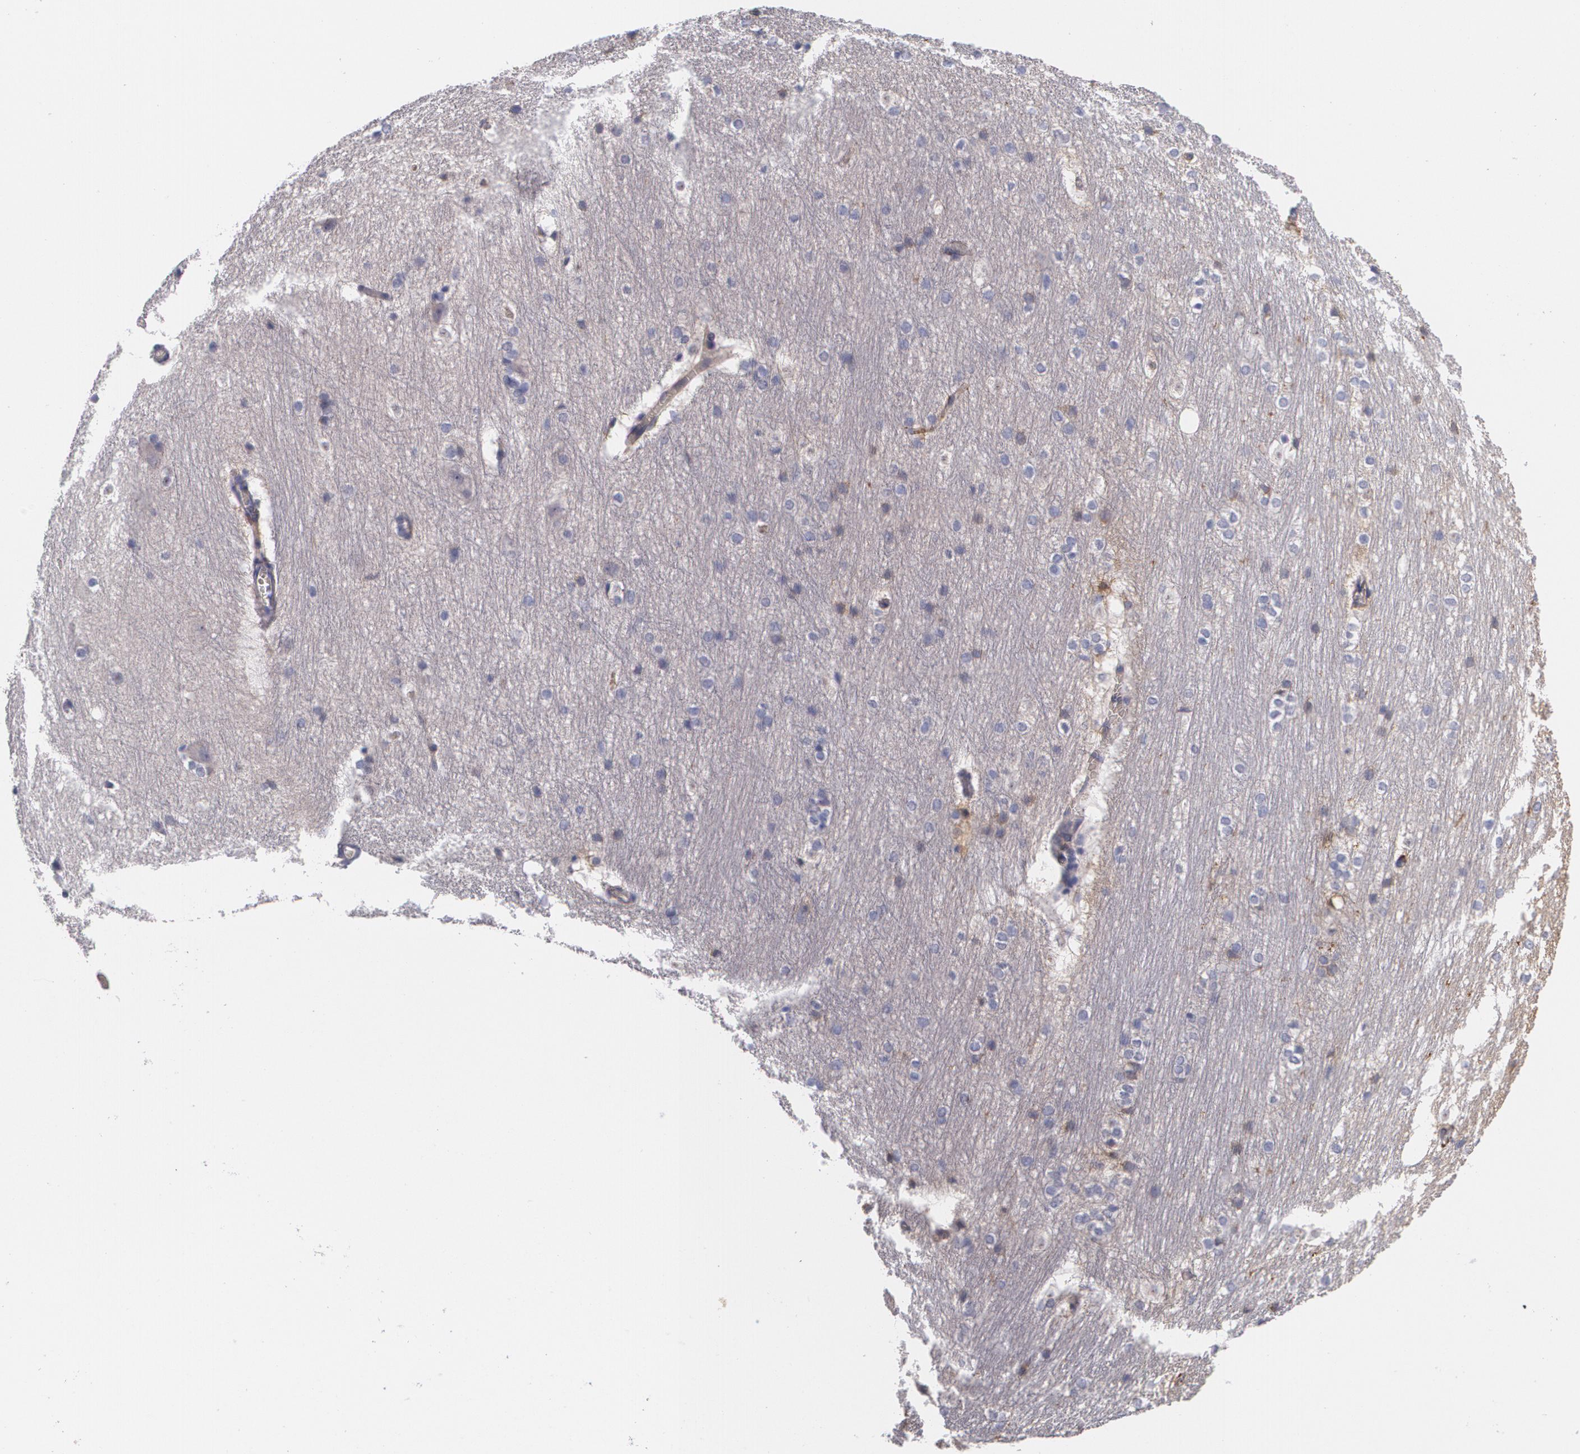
{"staining": {"intensity": "negative", "quantity": "none", "location": "none"}, "tissue": "hippocampus", "cell_type": "Glial cells", "image_type": "normal", "snomed": [{"axis": "morphology", "description": "Normal tissue, NOS"}, {"axis": "topography", "description": "Hippocampus"}], "caption": "Histopathology image shows no significant protein staining in glial cells of unremarkable hippocampus. Brightfield microscopy of immunohistochemistry (IHC) stained with DAB (3,3'-diaminobenzidine) (brown) and hematoxylin (blue), captured at high magnification.", "gene": "FBLN1", "patient": {"sex": "female", "age": 19}}